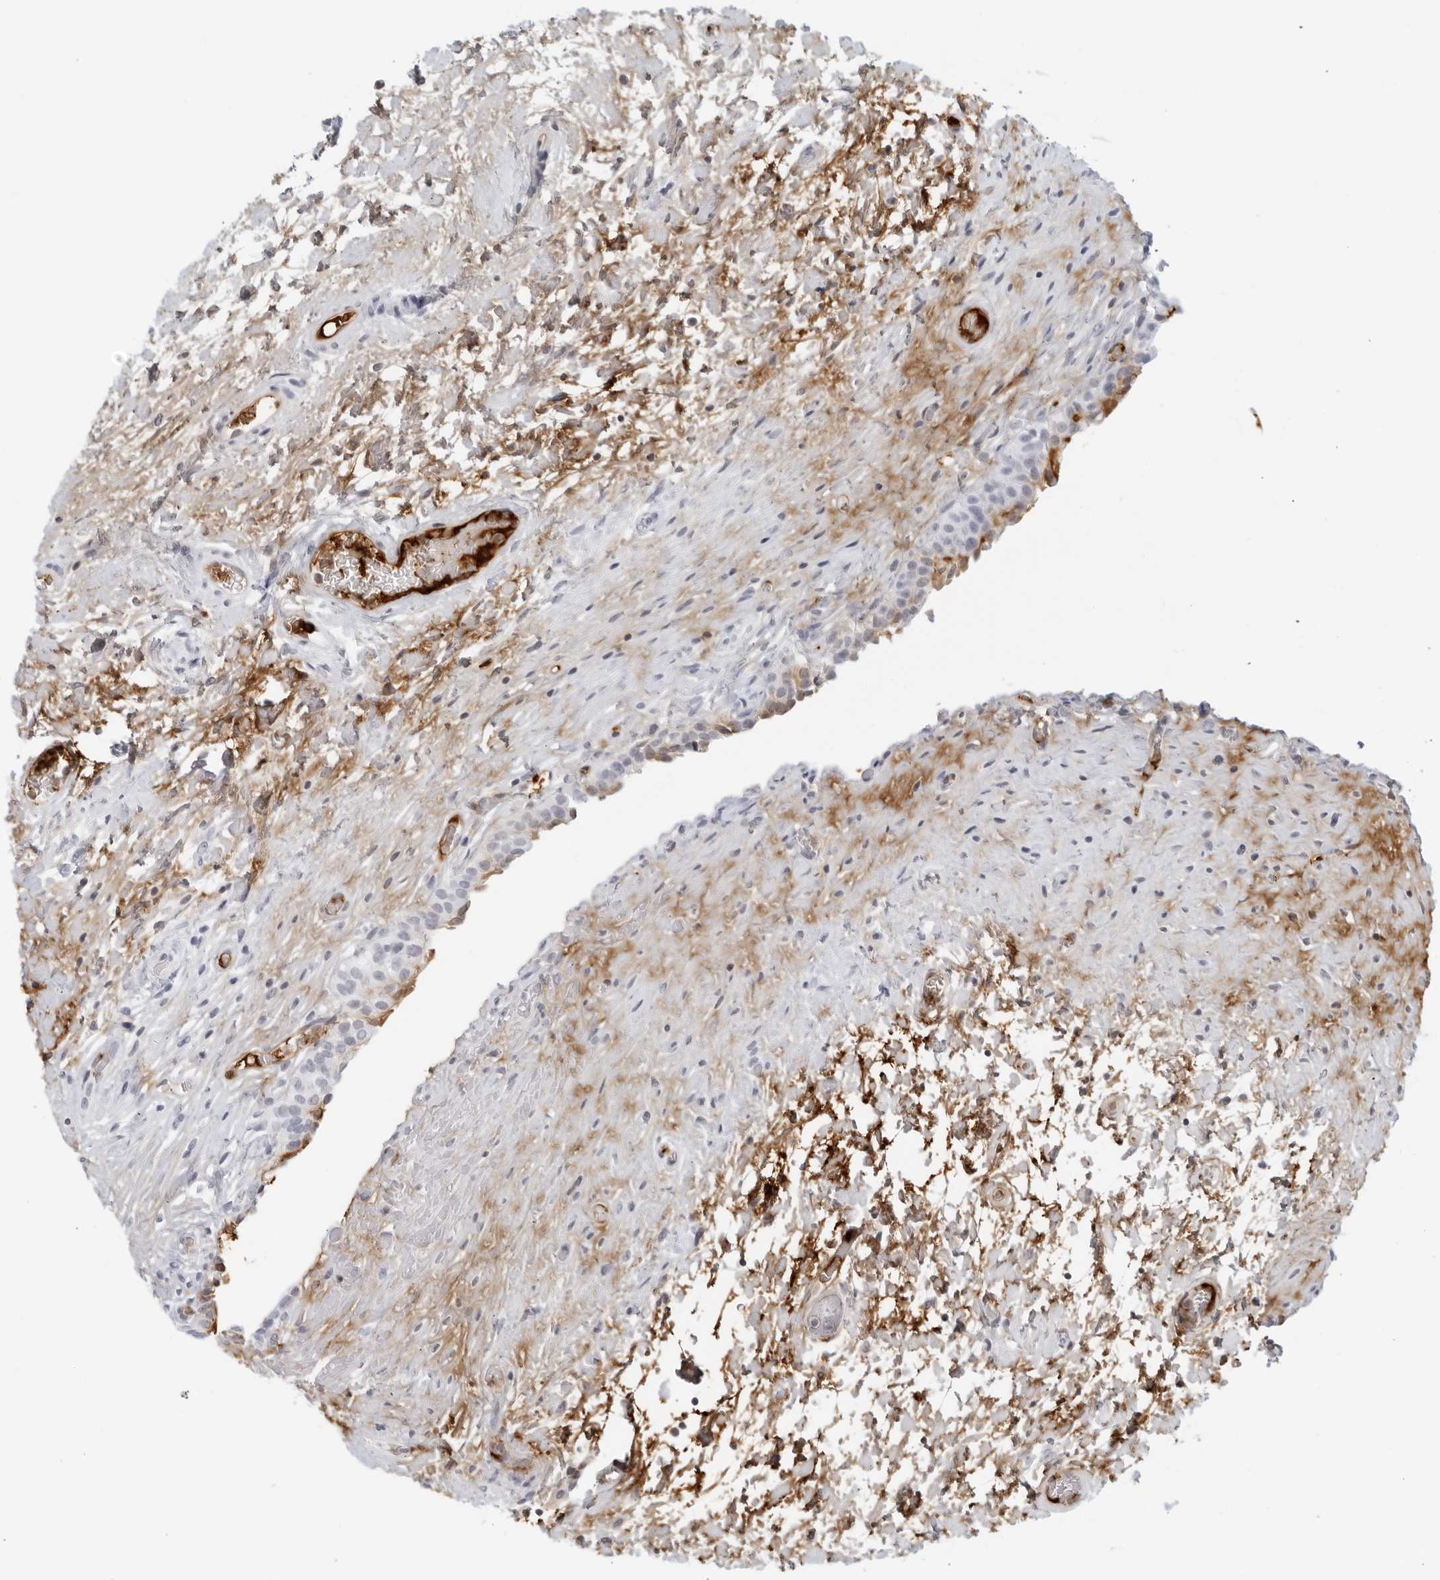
{"staining": {"intensity": "moderate", "quantity": "<25%", "location": "cytoplasmic/membranous"}, "tissue": "urinary bladder", "cell_type": "Urothelial cells", "image_type": "normal", "snomed": [{"axis": "morphology", "description": "Normal tissue, NOS"}, {"axis": "topography", "description": "Urinary bladder"}], "caption": "Urinary bladder stained for a protein (brown) reveals moderate cytoplasmic/membranous positive positivity in approximately <25% of urothelial cells.", "gene": "FGG", "patient": {"sex": "male", "age": 74}}